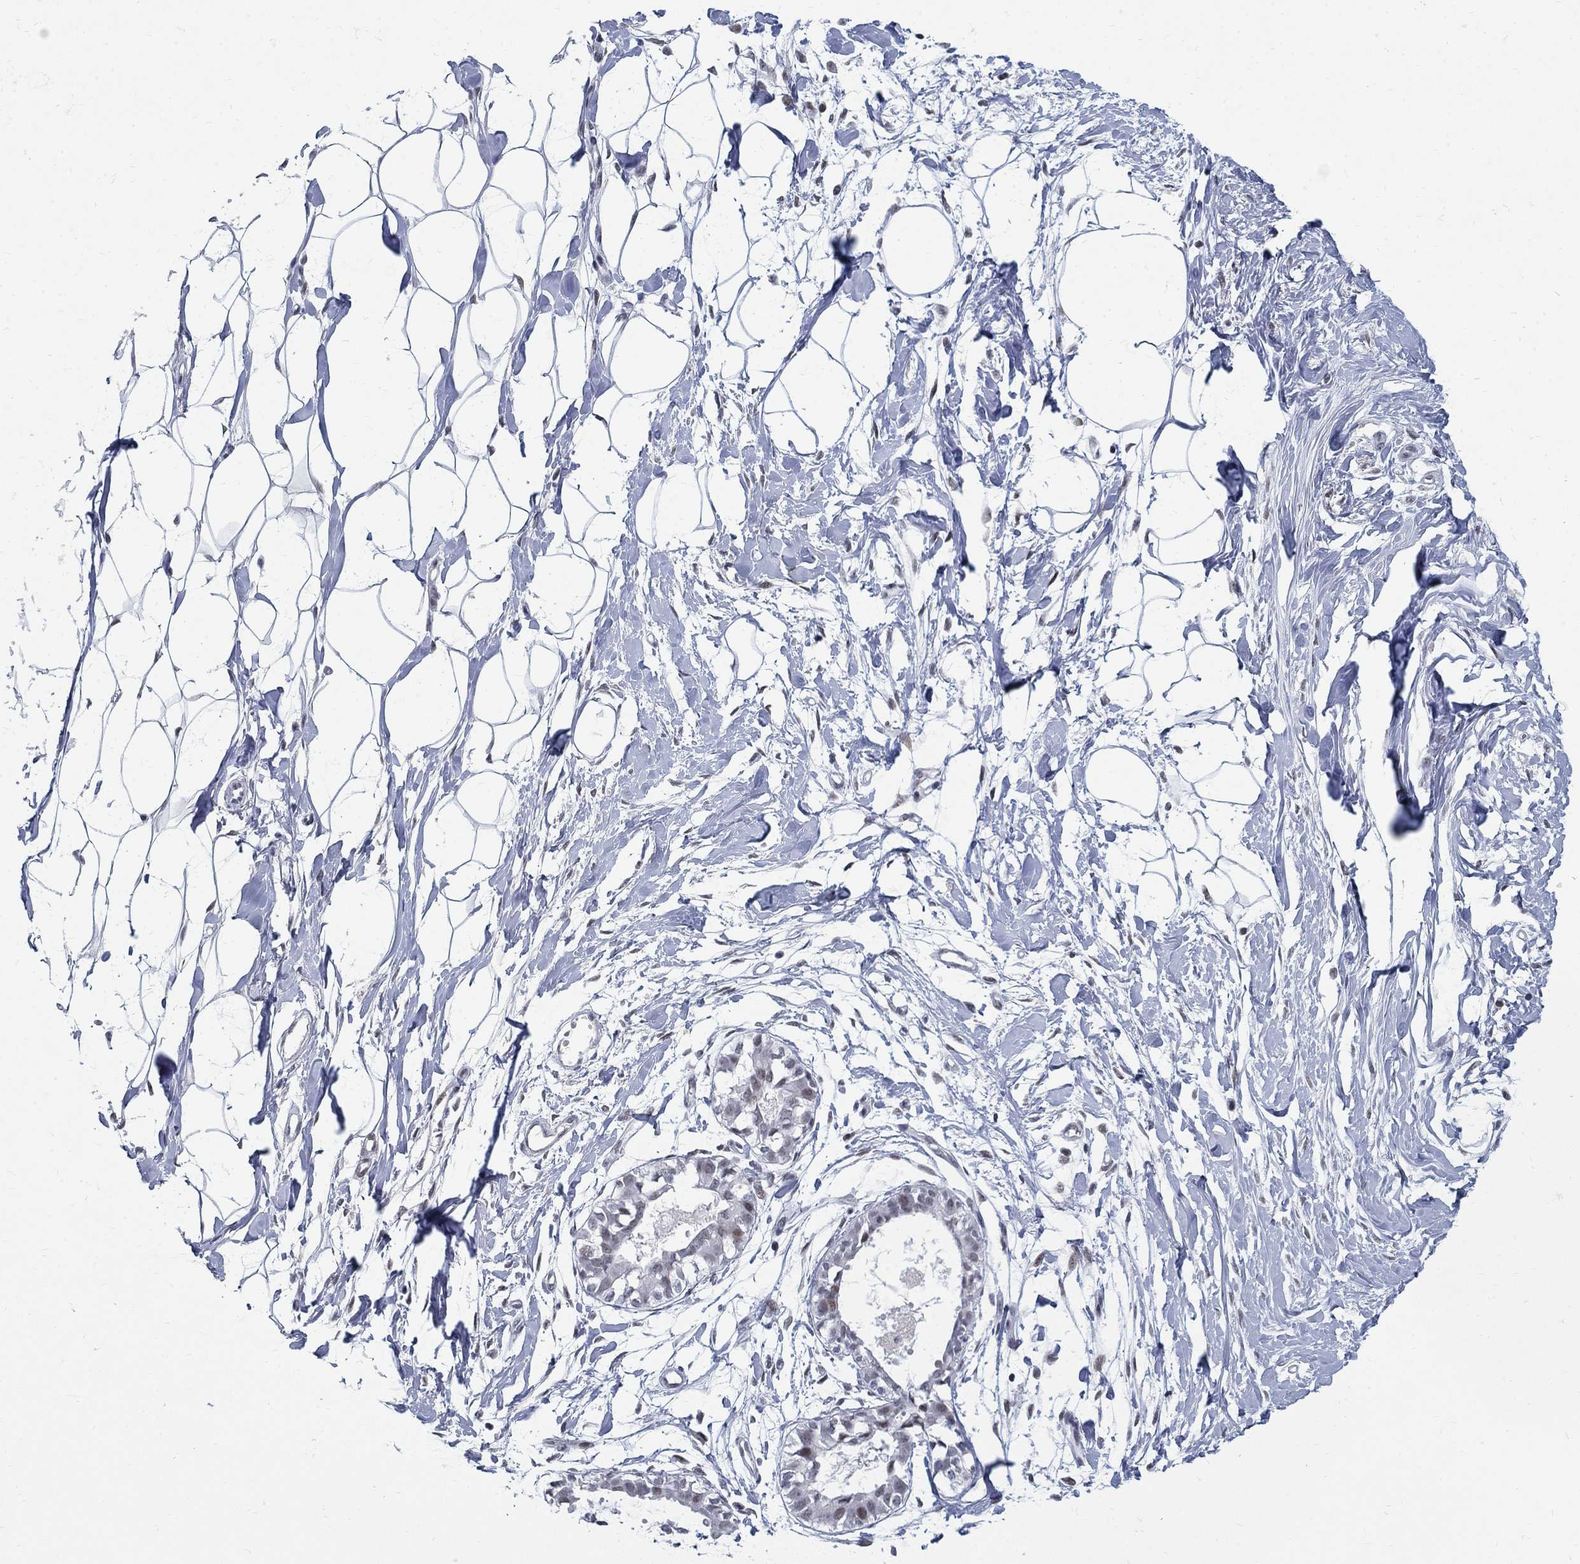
{"staining": {"intensity": "negative", "quantity": "none", "location": "none"}, "tissue": "breast", "cell_type": "Adipocytes", "image_type": "normal", "snomed": [{"axis": "morphology", "description": "Normal tissue, NOS"}, {"axis": "topography", "description": "Breast"}], "caption": "This is a micrograph of IHC staining of benign breast, which shows no expression in adipocytes. Brightfield microscopy of immunohistochemistry stained with DAB (brown) and hematoxylin (blue), captured at high magnification.", "gene": "BHLHE22", "patient": {"sex": "female", "age": 49}}